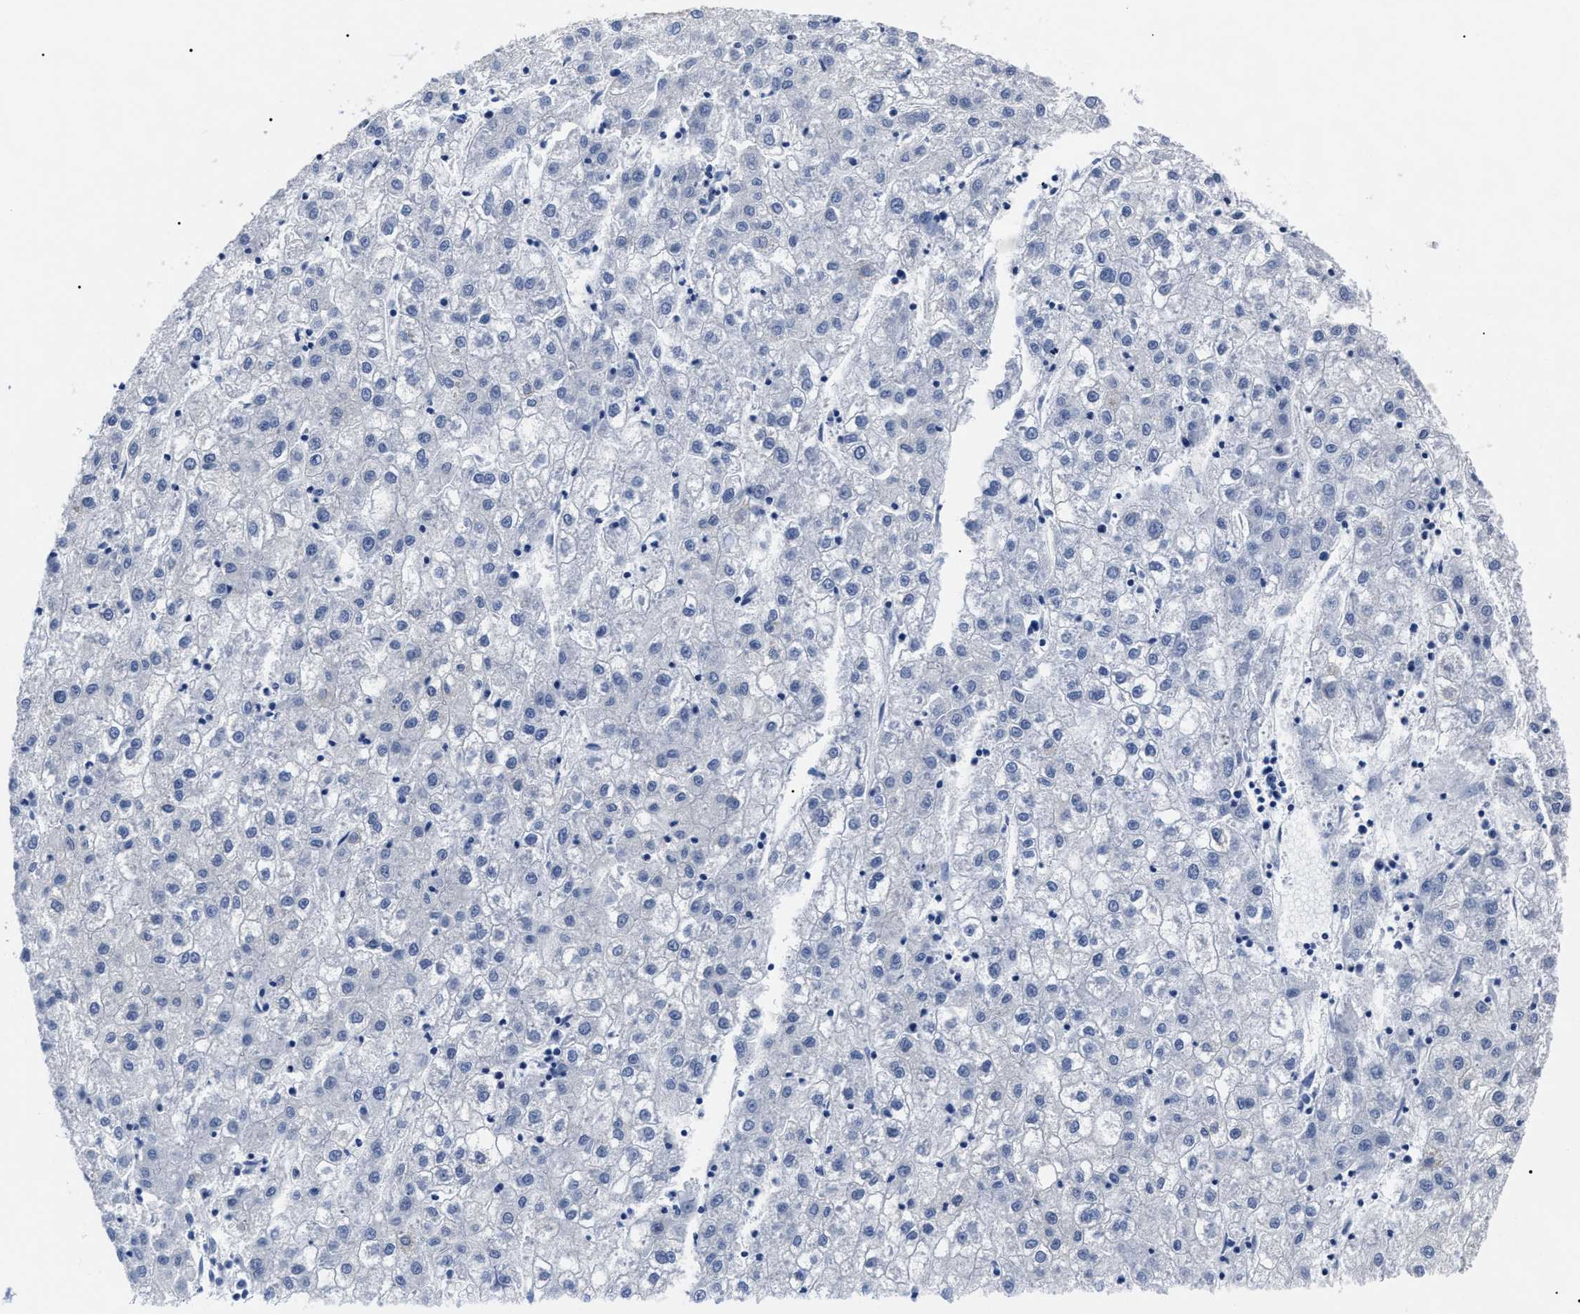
{"staining": {"intensity": "negative", "quantity": "none", "location": "none"}, "tissue": "liver cancer", "cell_type": "Tumor cells", "image_type": "cancer", "snomed": [{"axis": "morphology", "description": "Carcinoma, Hepatocellular, NOS"}, {"axis": "topography", "description": "Liver"}], "caption": "High magnification brightfield microscopy of liver hepatocellular carcinoma stained with DAB (3,3'-diaminobenzidine) (brown) and counterstained with hematoxylin (blue): tumor cells show no significant staining. (Stains: DAB immunohistochemistry with hematoxylin counter stain, Microscopy: brightfield microscopy at high magnification).", "gene": "ALPG", "patient": {"sex": "male", "age": 72}}